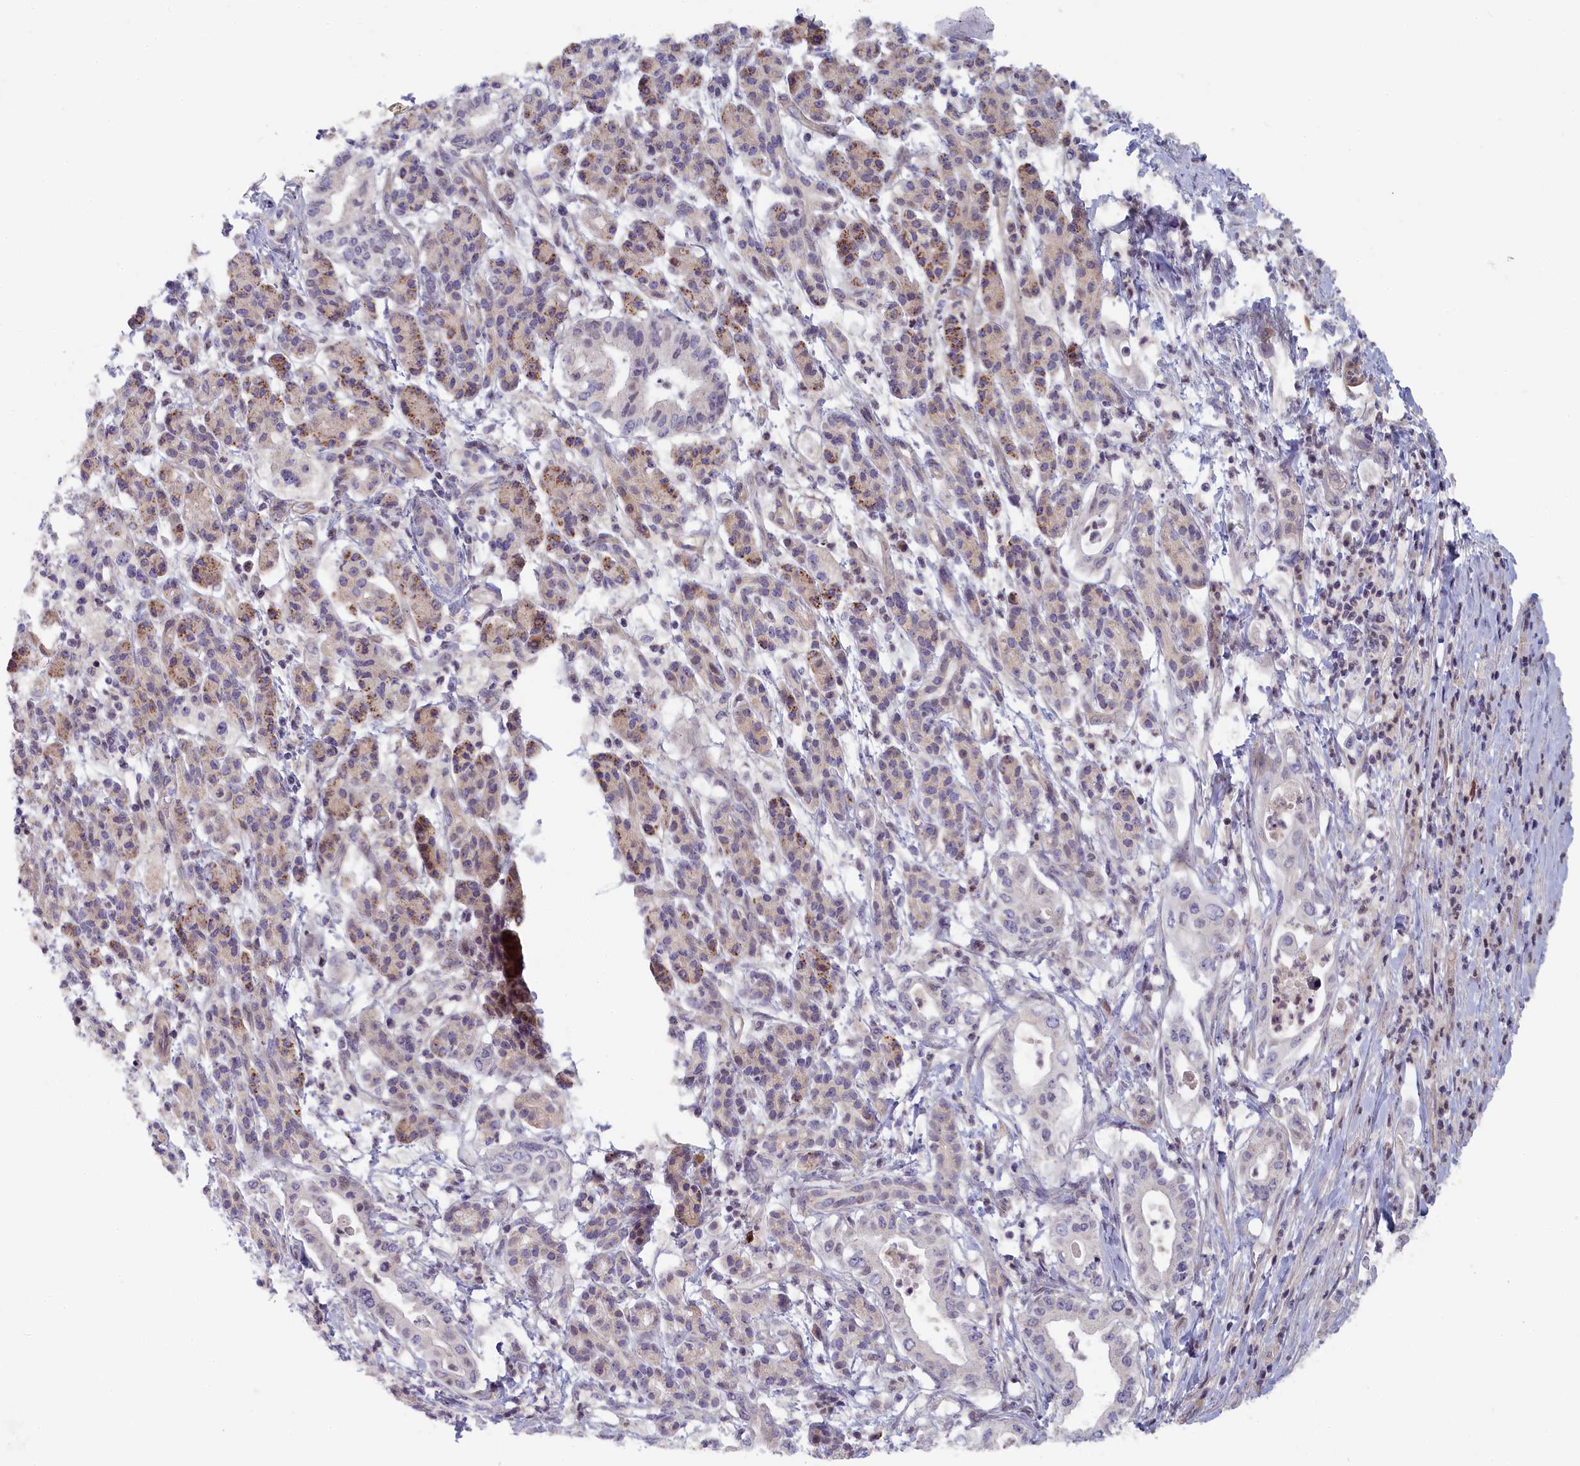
{"staining": {"intensity": "negative", "quantity": "none", "location": "none"}, "tissue": "pancreatic cancer", "cell_type": "Tumor cells", "image_type": "cancer", "snomed": [{"axis": "morphology", "description": "Adenocarcinoma, NOS"}, {"axis": "topography", "description": "Pancreas"}], "caption": "Immunohistochemical staining of human pancreatic adenocarcinoma reveals no significant positivity in tumor cells.", "gene": "INTS4", "patient": {"sex": "female", "age": 77}}